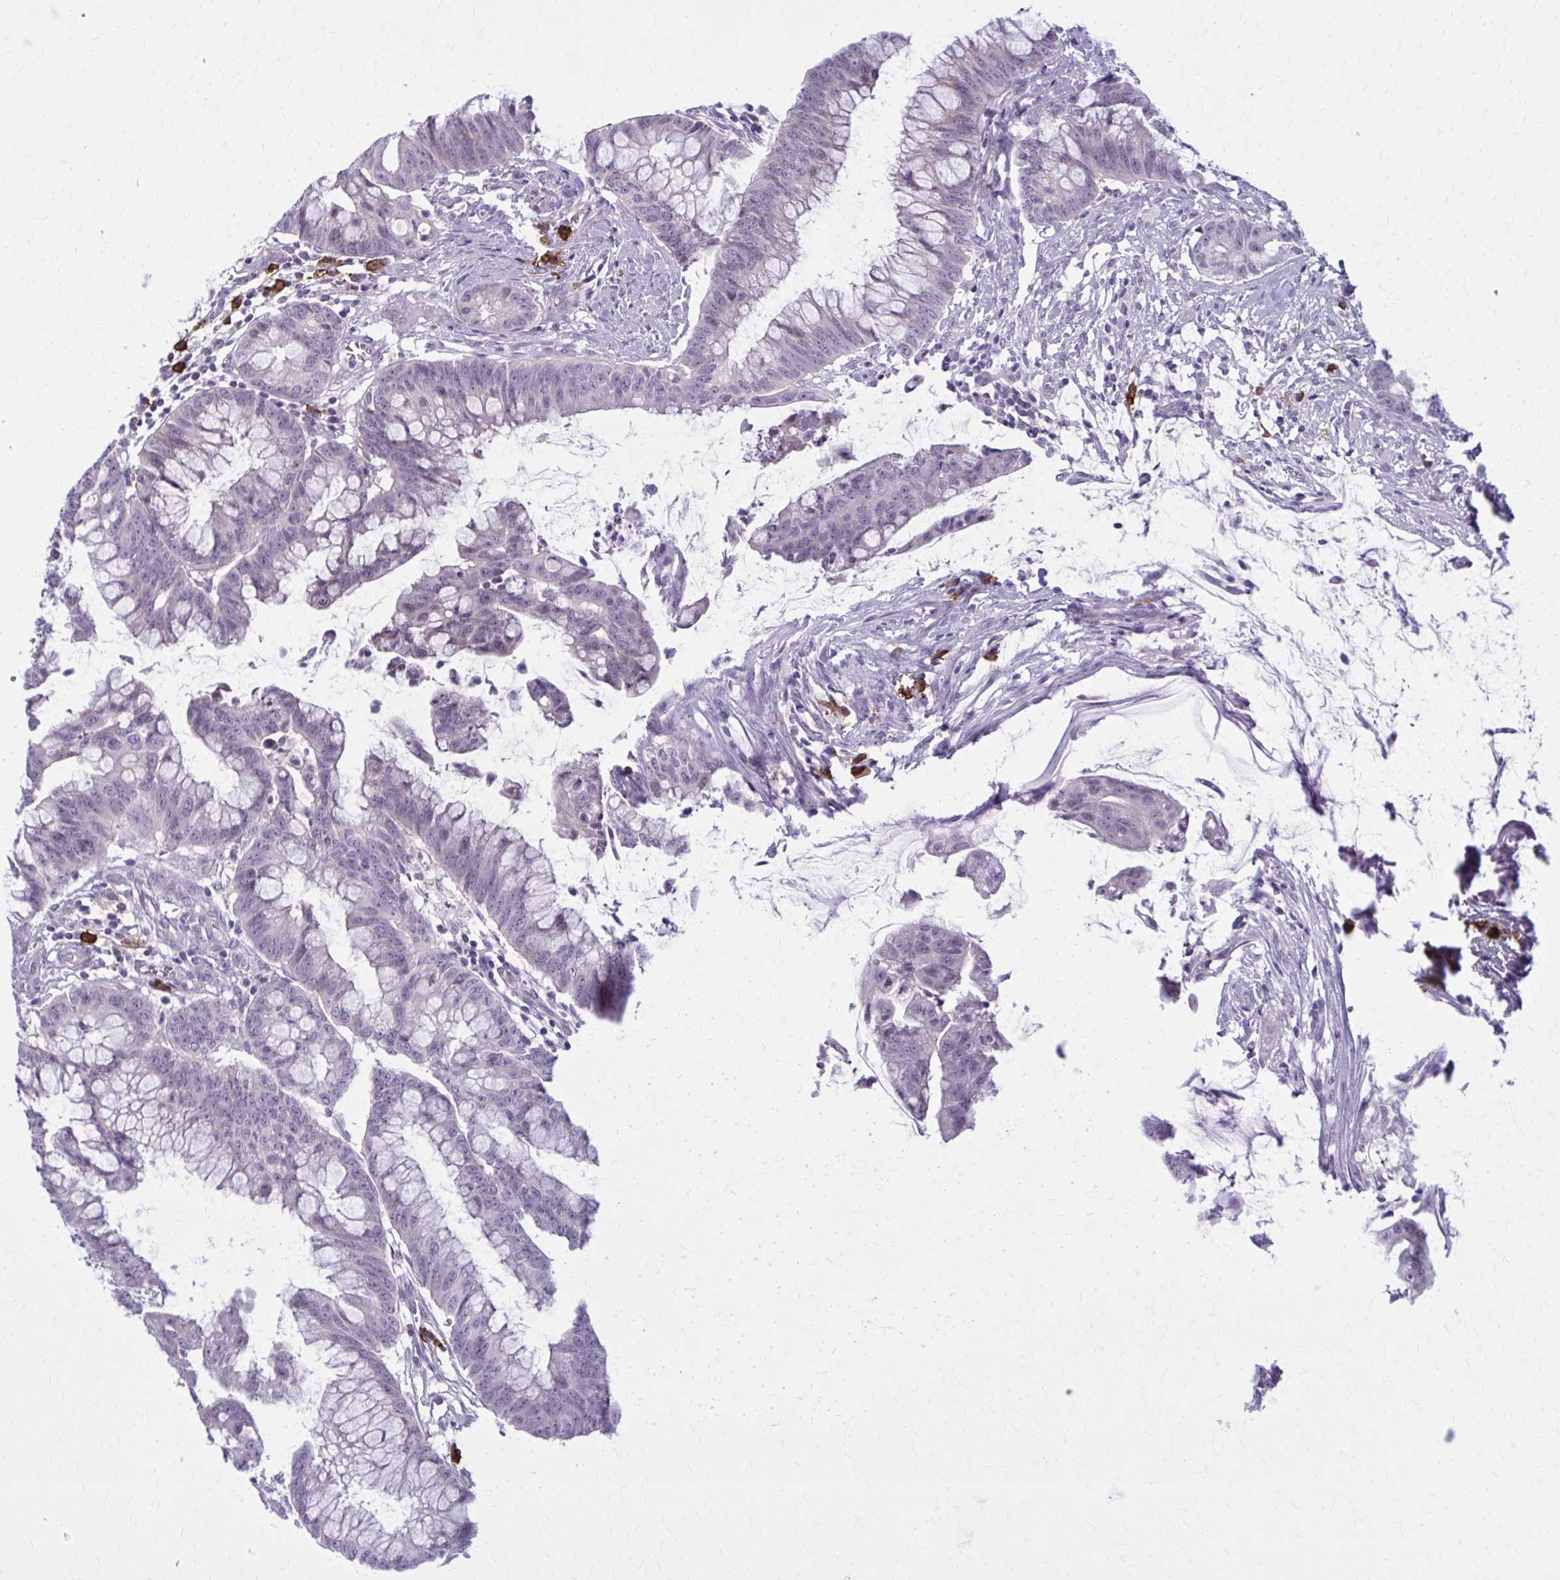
{"staining": {"intensity": "negative", "quantity": "none", "location": "none"}, "tissue": "colorectal cancer", "cell_type": "Tumor cells", "image_type": "cancer", "snomed": [{"axis": "morphology", "description": "Adenocarcinoma, NOS"}, {"axis": "topography", "description": "Colon"}], "caption": "Protein analysis of adenocarcinoma (colorectal) shows no significant expression in tumor cells.", "gene": "CD38", "patient": {"sex": "male", "age": 62}}